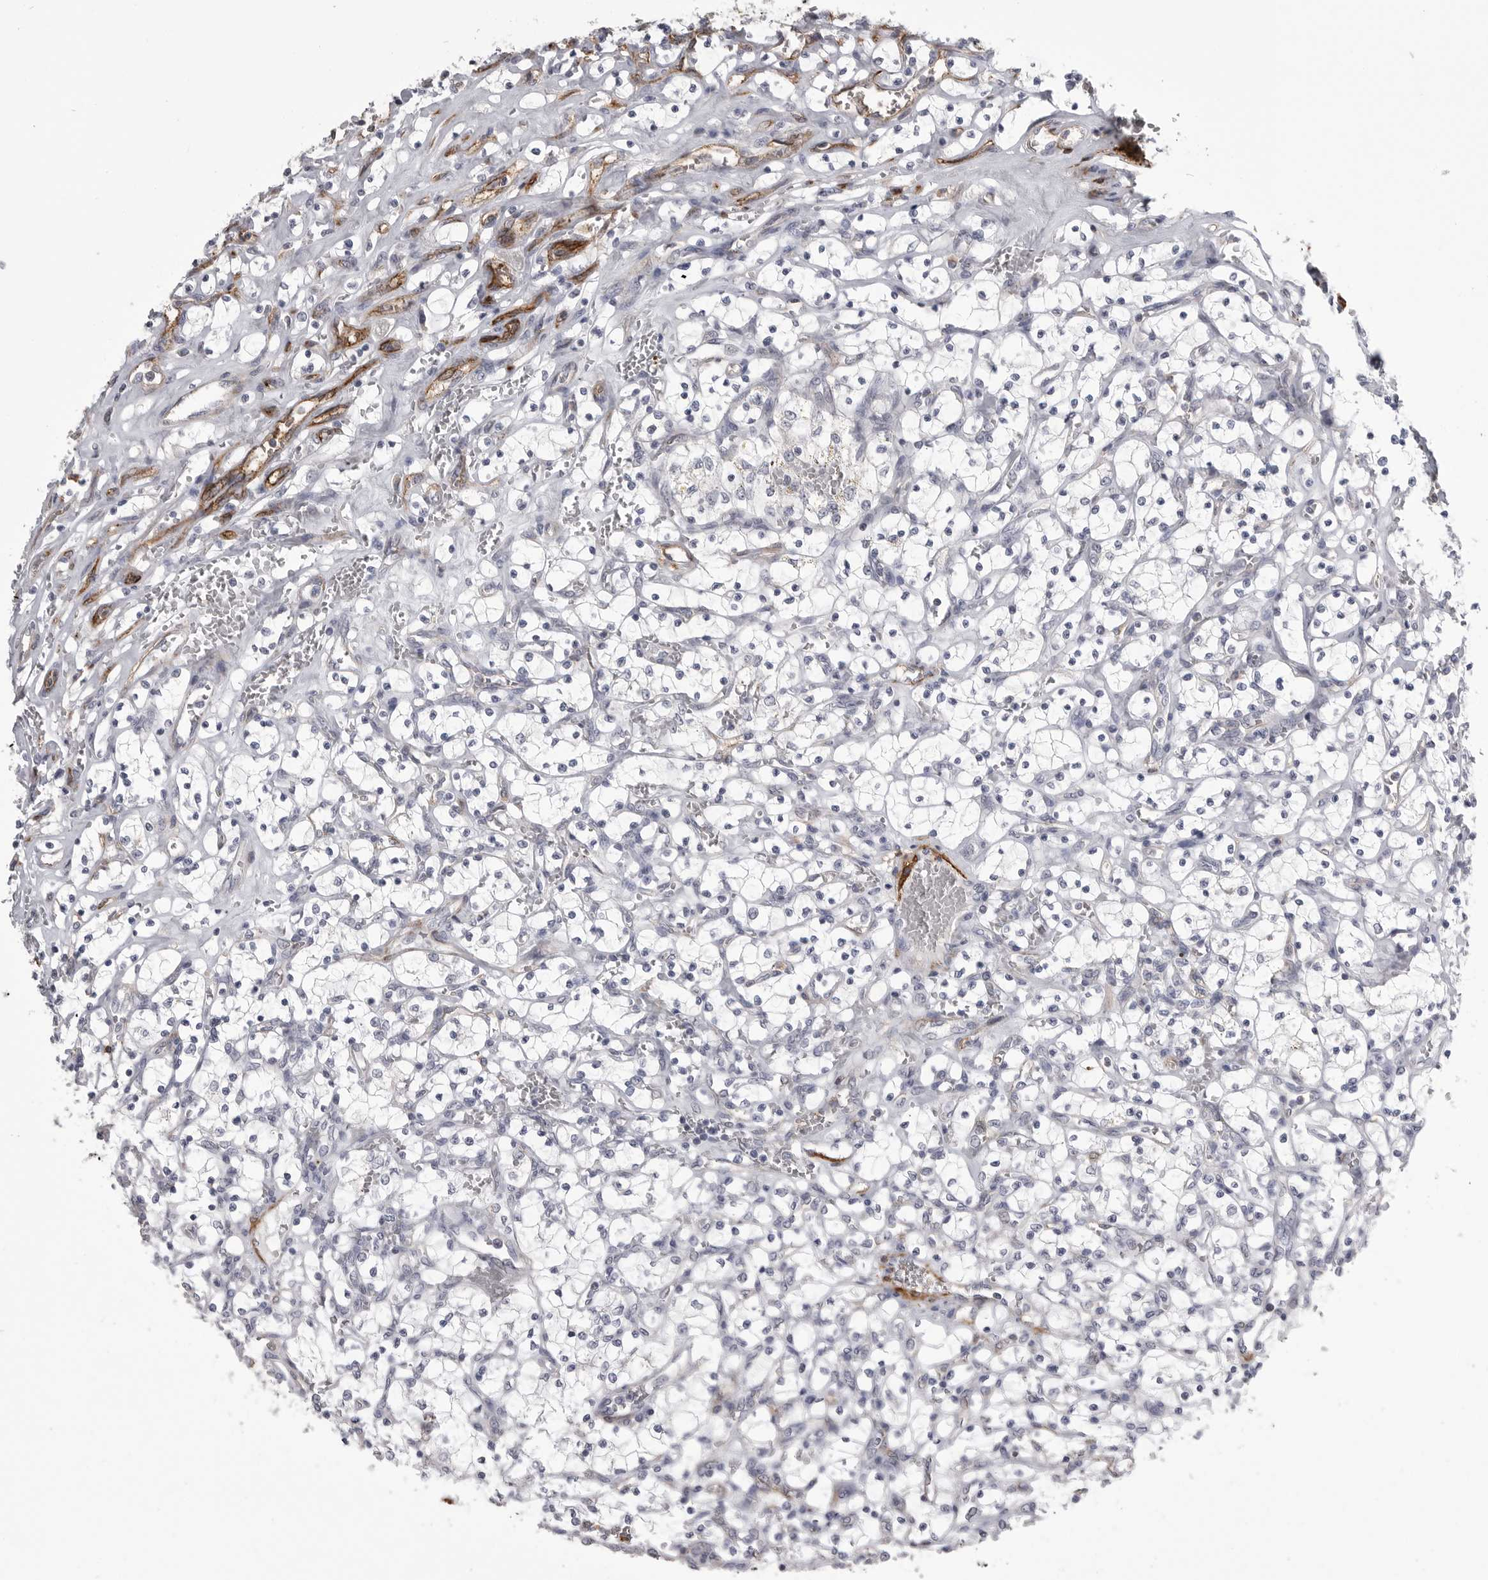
{"staining": {"intensity": "negative", "quantity": "none", "location": "none"}, "tissue": "renal cancer", "cell_type": "Tumor cells", "image_type": "cancer", "snomed": [{"axis": "morphology", "description": "Adenocarcinoma, NOS"}, {"axis": "topography", "description": "Kidney"}], "caption": "There is no significant positivity in tumor cells of renal adenocarcinoma. (DAB immunohistochemistry (IHC), high magnification).", "gene": "AOC3", "patient": {"sex": "female", "age": 69}}